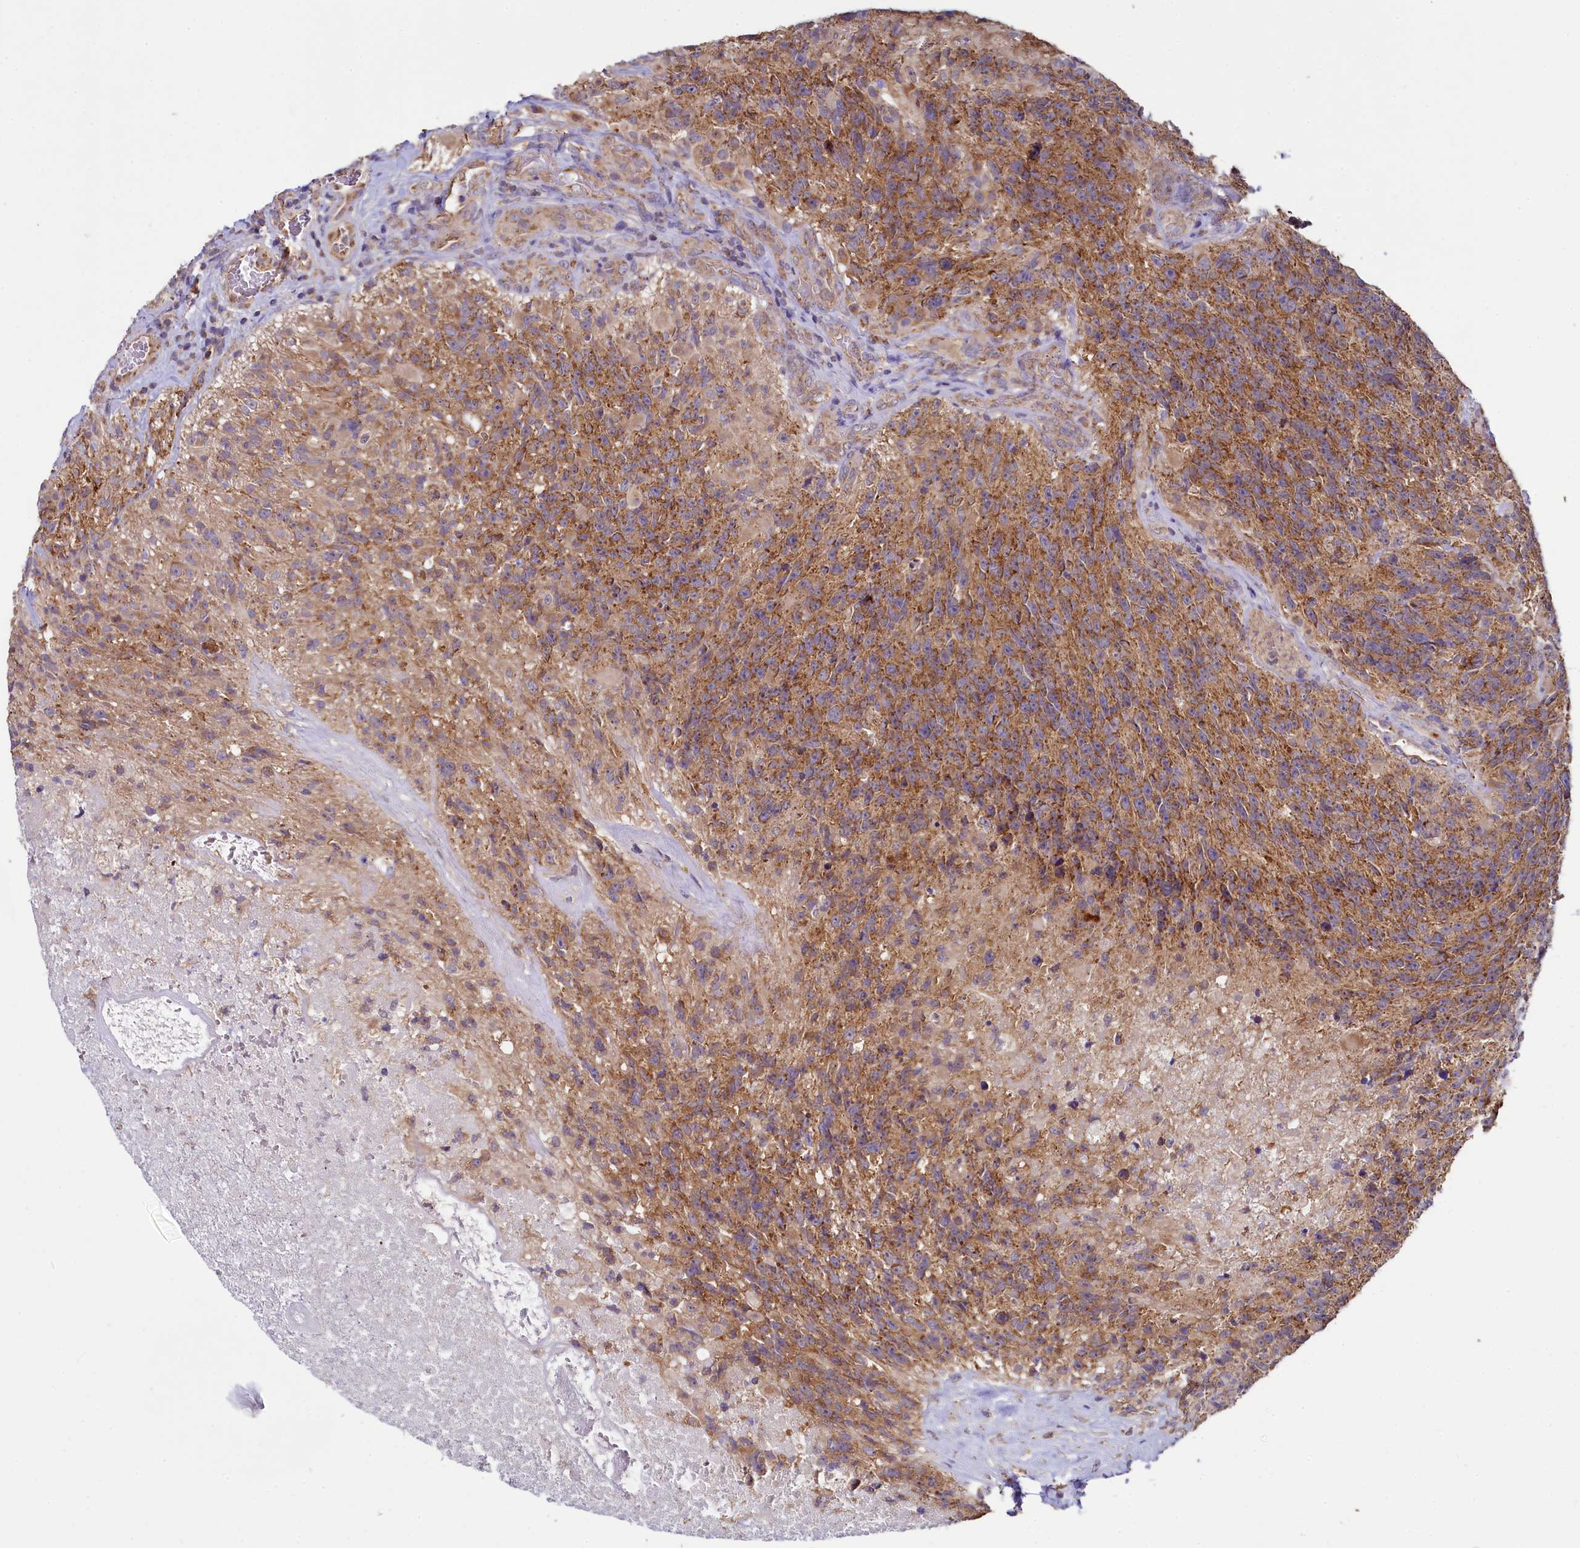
{"staining": {"intensity": "moderate", "quantity": ">75%", "location": "cytoplasmic/membranous"}, "tissue": "glioma", "cell_type": "Tumor cells", "image_type": "cancer", "snomed": [{"axis": "morphology", "description": "Glioma, malignant, High grade"}, {"axis": "topography", "description": "Brain"}], "caption": "Immunohistochemistry (IHC) image of human glioma stained for a protein (brown), which displays medium levels of moderate cytoplasmic/membranous positivity in about >75% of tumor cells.", "gene": "MRPL57", "patient": {"sex": "male", "age": 76}}